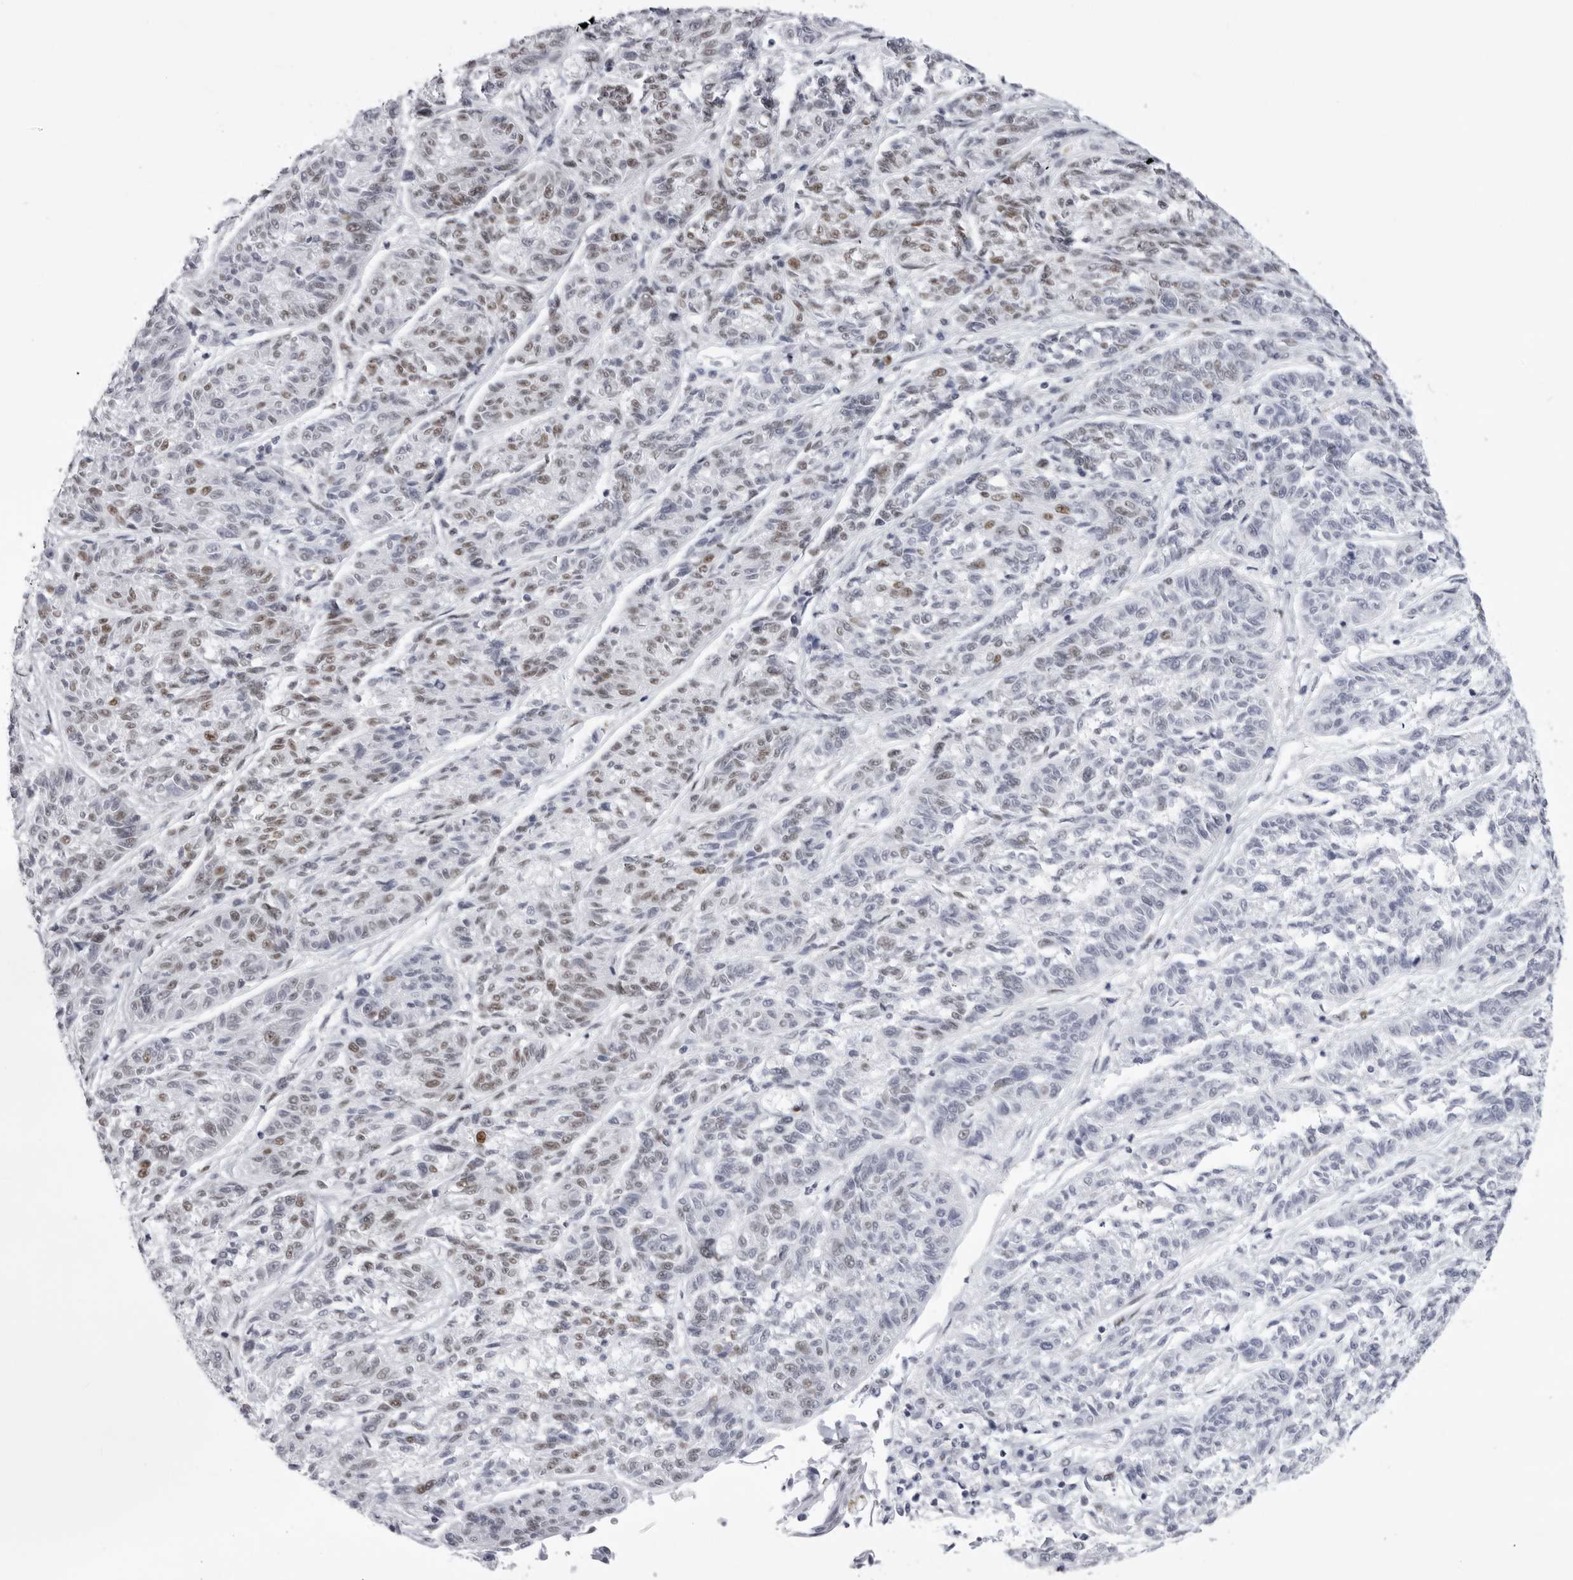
{"staining": {"intensity": "weak", "quantity": "25%-75%", "location": "nuclear"}, "tissue": "melanoma", "cell_type": "Tumor cells", "image_type": "cancer", "snomed": [{"axis": "morphology", "description": "Malignant melanoma, NOS"}, {"axis": "topography", "description": "Skin"}], "caption": "The histopathology image shows immunohistochemical staining of melanoma. There is weak nuclear staining is present in approximately 25%-75% of tumor cells.", "gene": "IRF2BP2", "patient": {"sex": "male", "age": 53}}